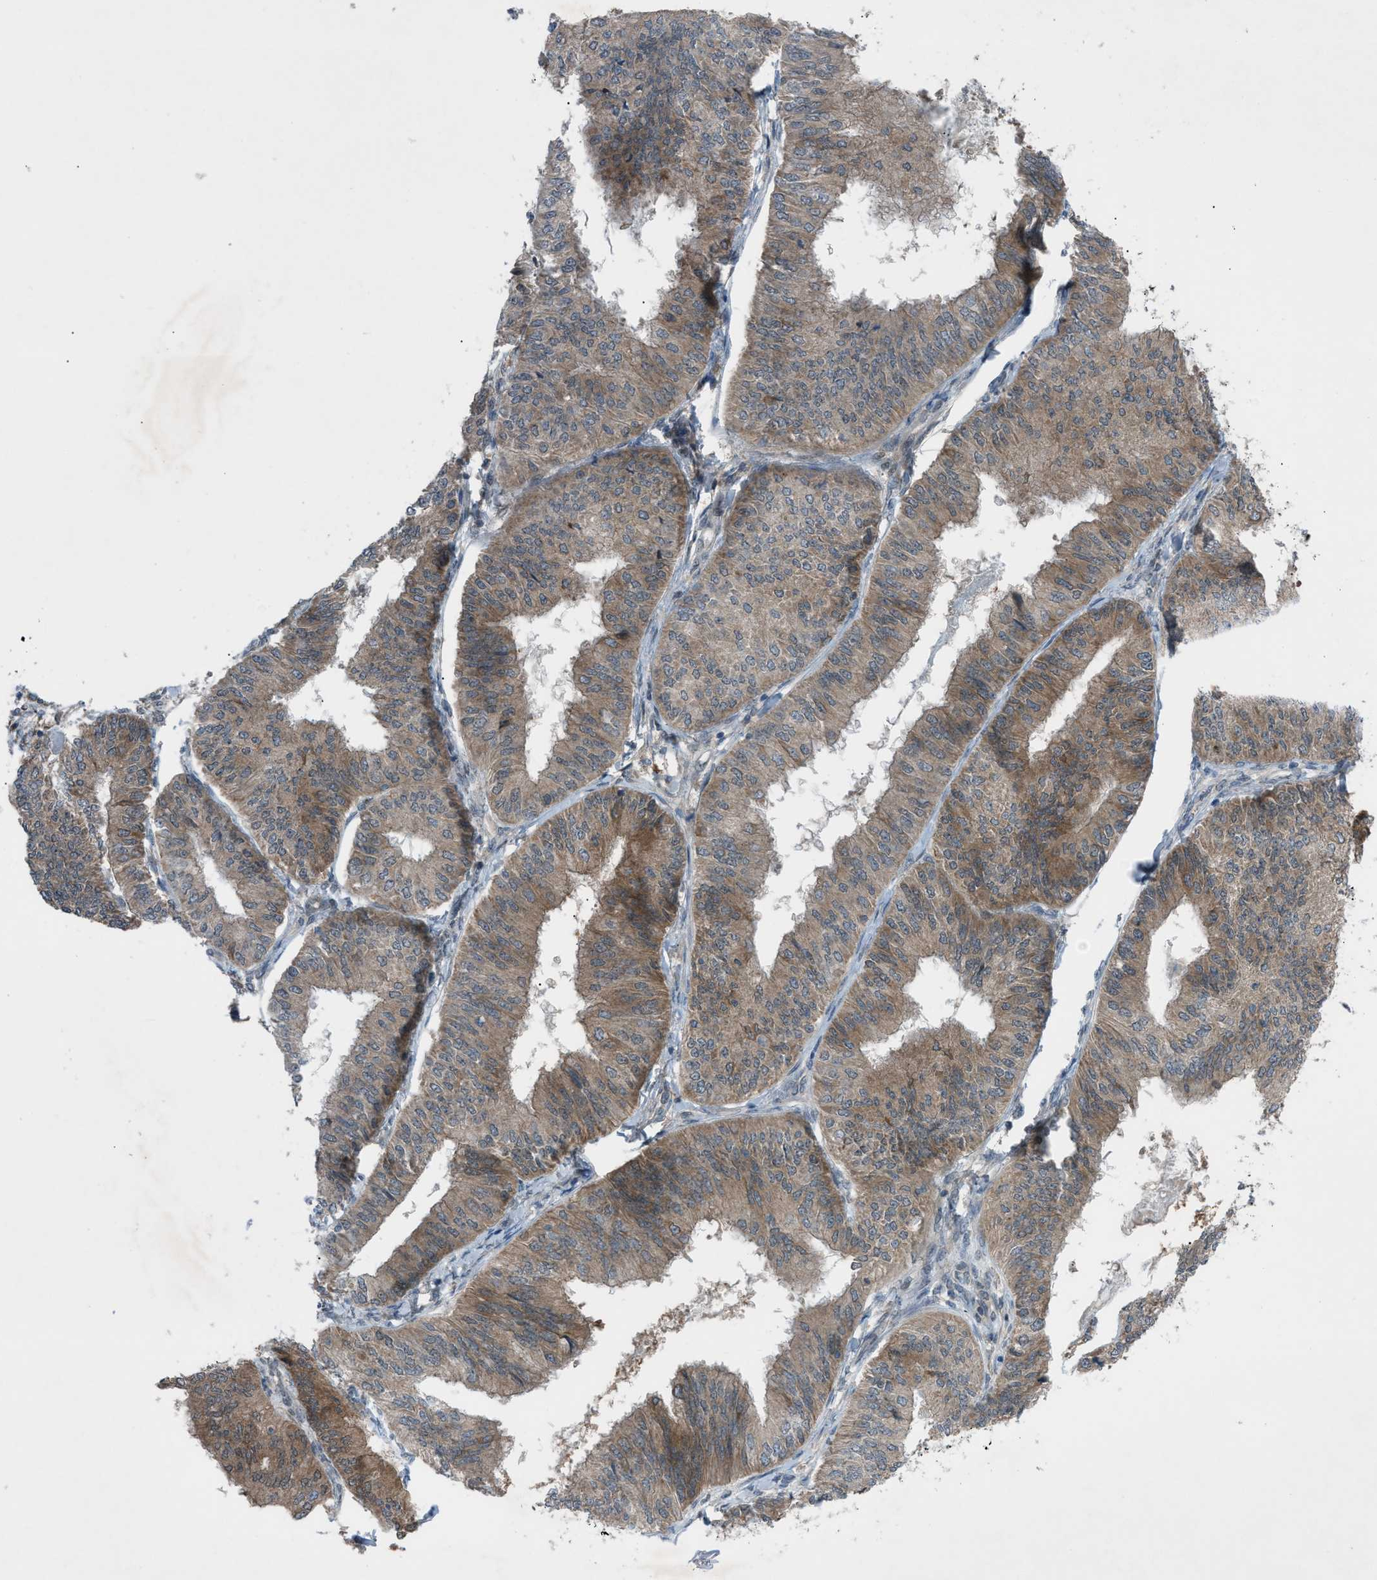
{"staining": {"intensity": "moderate", "quantity": ">75%", "location": "cytoplasmic/membranous"}, "tissue": "endometrial cancer", "cell_type": "Tumor cells", "image_type": "cancer", "snomed": [{"axis": "morphology", "description": "Adenocarcinoma, NOS"}, {"axis": "topography", "description": "Endometrium"}], "caption": "Immunohistochemical staining of human adenocarcinoma (endometrial) demonstrates medium levels of moderate cytoplasmic/membranous protein positivity in approximately >75% of tumor cells. The staining was performed using DAB (3,3'-diaminobenzidine), with brown indicating positive protein expression. Nuclei are stained blue with hematoxylin.", "gene": "DYRK1A", "patient": {"sex": "female", "age": 58}}